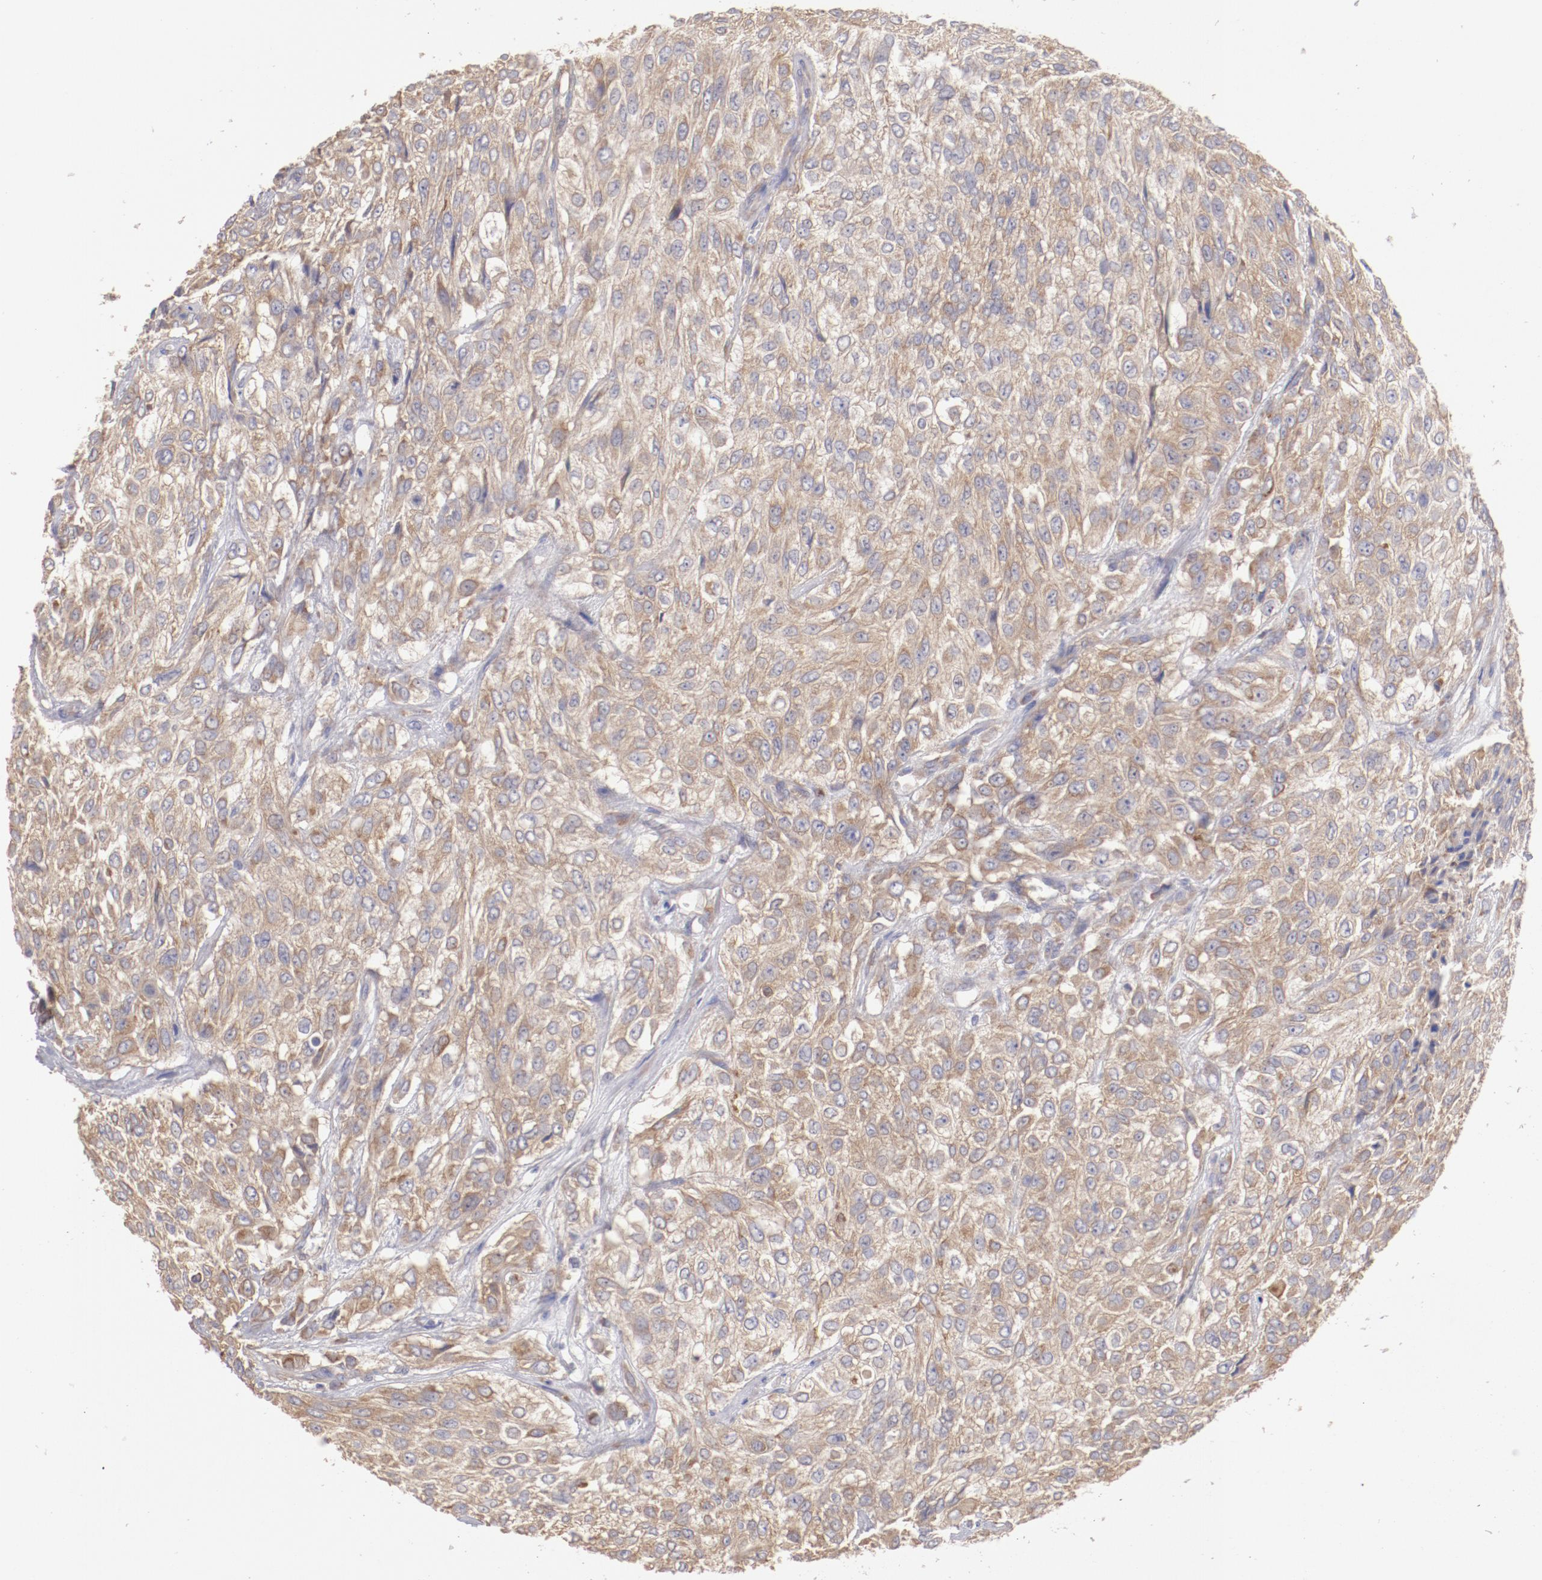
{"staining": {"intensity": "weak", "quantity": ">75%", "location": "cytoplasmic/membranous"}, "tissue": "urothelial cancer", "cell_type": "Tumor cells", "image_type": "cancer", "snomed": [{"axis": "morphology", "description": "Urothelial carcinoma, High grade"}, {"axis": "topography", "description": "Urinary bladder"}], "caption": "A brown stain highlights weak cytoplasmic/membranous positivity of a protein in urothelial cancer tumor cells.", "gene": "ENTPD5", "patient": {"sex": "male", "age": 57}}